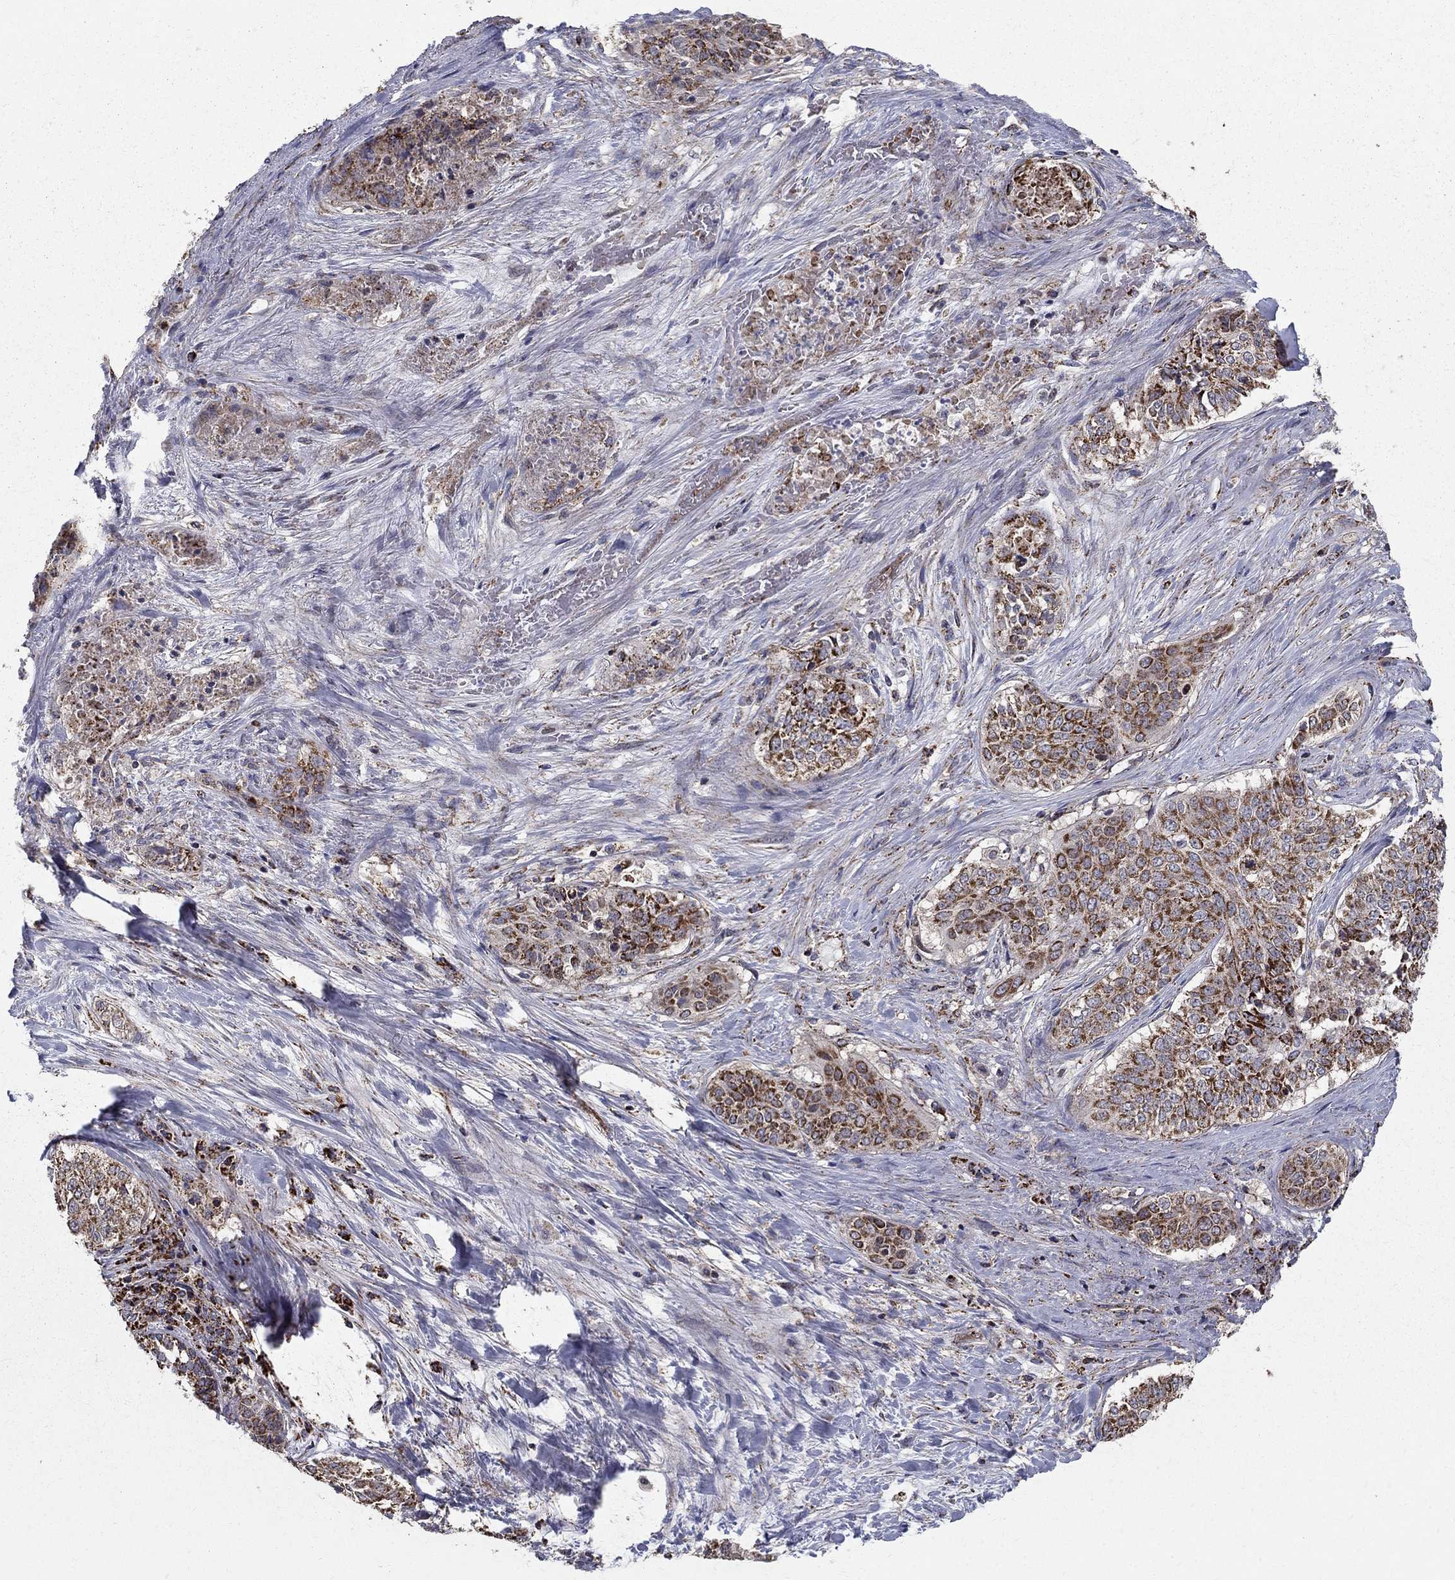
{"staining": {"intensity": "strong", "quantity": "25%-75%", "location": "cytoplasmic/membranous"}, "tissue": "lung cancer", "cell_type": "Tumor cells", "image_type": "cancer", "snomed": [{"axis": "morphology", "description": "Squamous cell carcinoma, NOS"}, {"axis": "topography", "description": "Lung"}], "caption": "Strong cytoplasmic/membranous expression is appreciated in about 25%-75% of tumor cells in lung cancer. (Stains: DAB in brown, nuclei in blue, Microscopy: brightfield microscopy at high magnification).", "gene": "NDUFS8", "patient": {"sex": "male", "age": 64}}